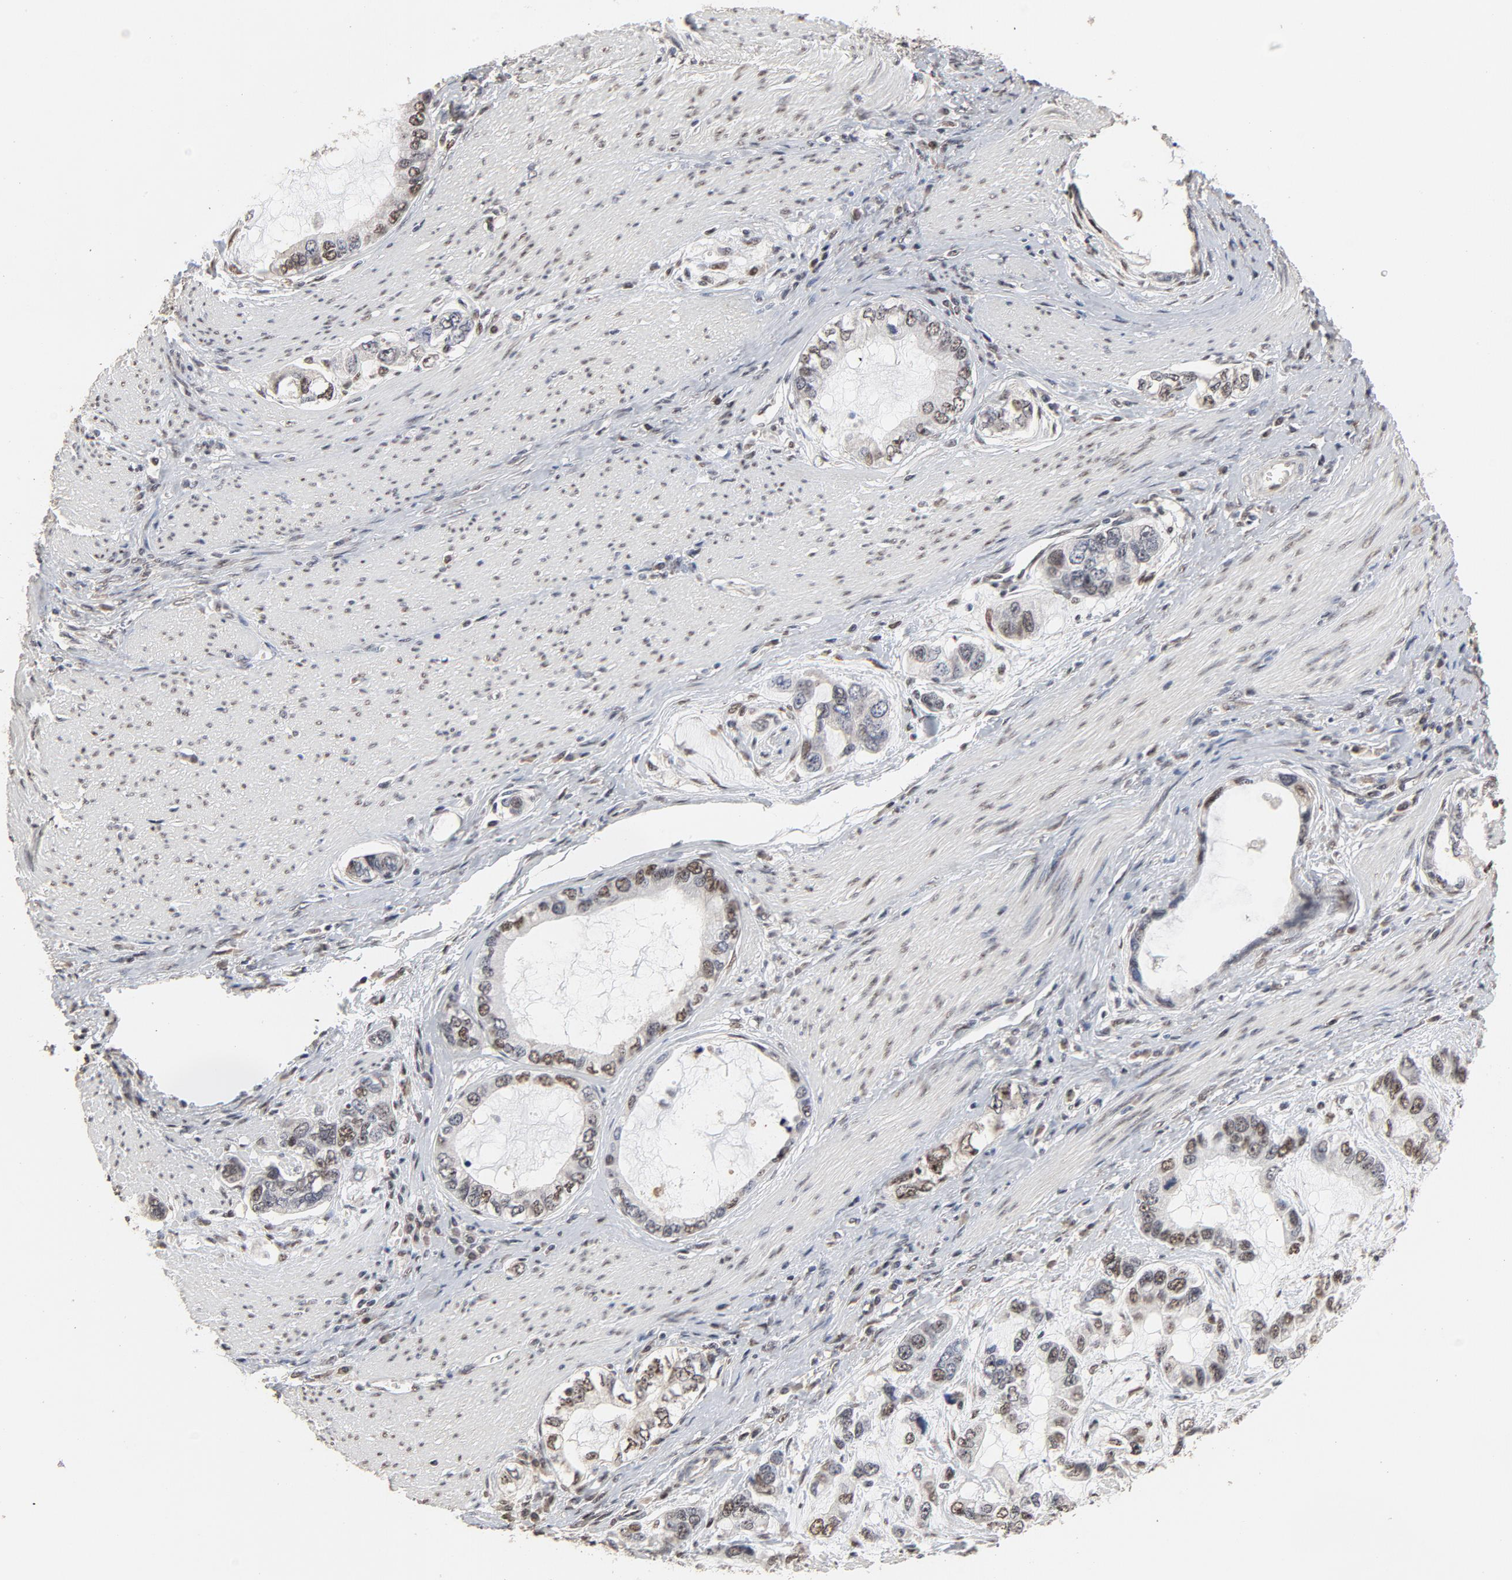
{"staining": {"intensity": "strong", "quantity": "25%-75%", "location": "nuclear"}, "tissue": "stomach cancer", "cell_type": "Tumor cells", "image_type": "cancer", "snomed": [{"axis": "morphology", "description": "Adenocarcinoma, NOS"}, {"axis": "topography", "description": "Stomach, lower"}], "caption": "Tumor cells display high levels of strong nuclear staining in approximately 25%-75% of cells in adenocarcinoma (stomach).", "gene": "TP53RK", "patient": {"sex": "female", "age": 93}}